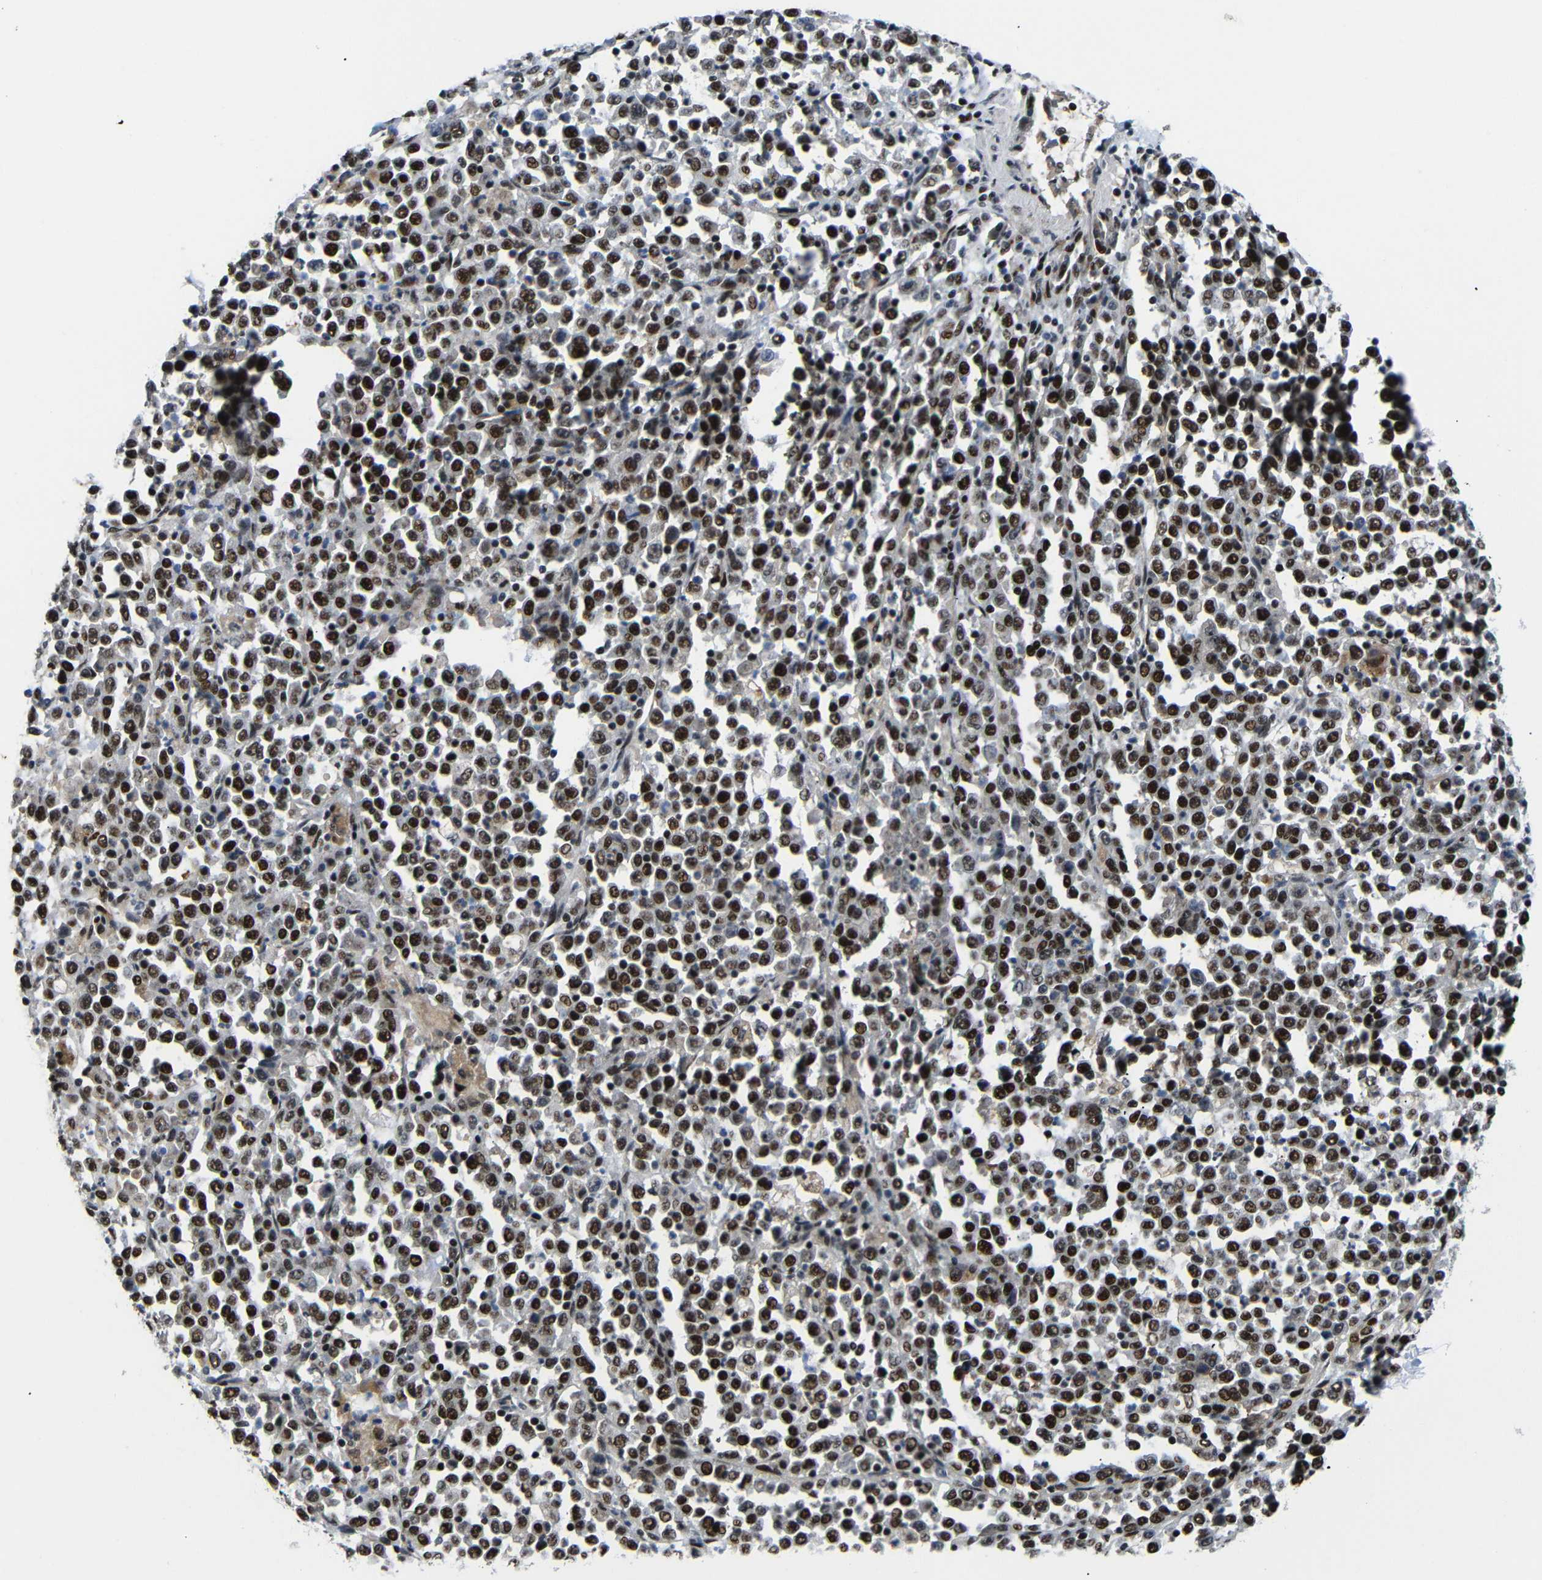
{"staining": {"intensity": "strong", "quantity": ">75%", "location": "nuclear"}, "tissue": "stomach cancer", "cell_type": "Tumor cells", "image_type": "cancer", "snomed": [{"axis": "morphology", "description": "Normal tissue, NOS"}, {"axis": "morphology", "description": "Adenocarcinoma, NOS"}, {"axis": "topography", "description": "Stomach, upper"}, {"axis": "topography", "description": "Stomach"}], "caption": "A micrograph of stomach cancer stained for a protein shows strong nuclear brown staining in tumor cells.", "gene": "SETDB2", "patient": {"sex": "male", "age": 59}}